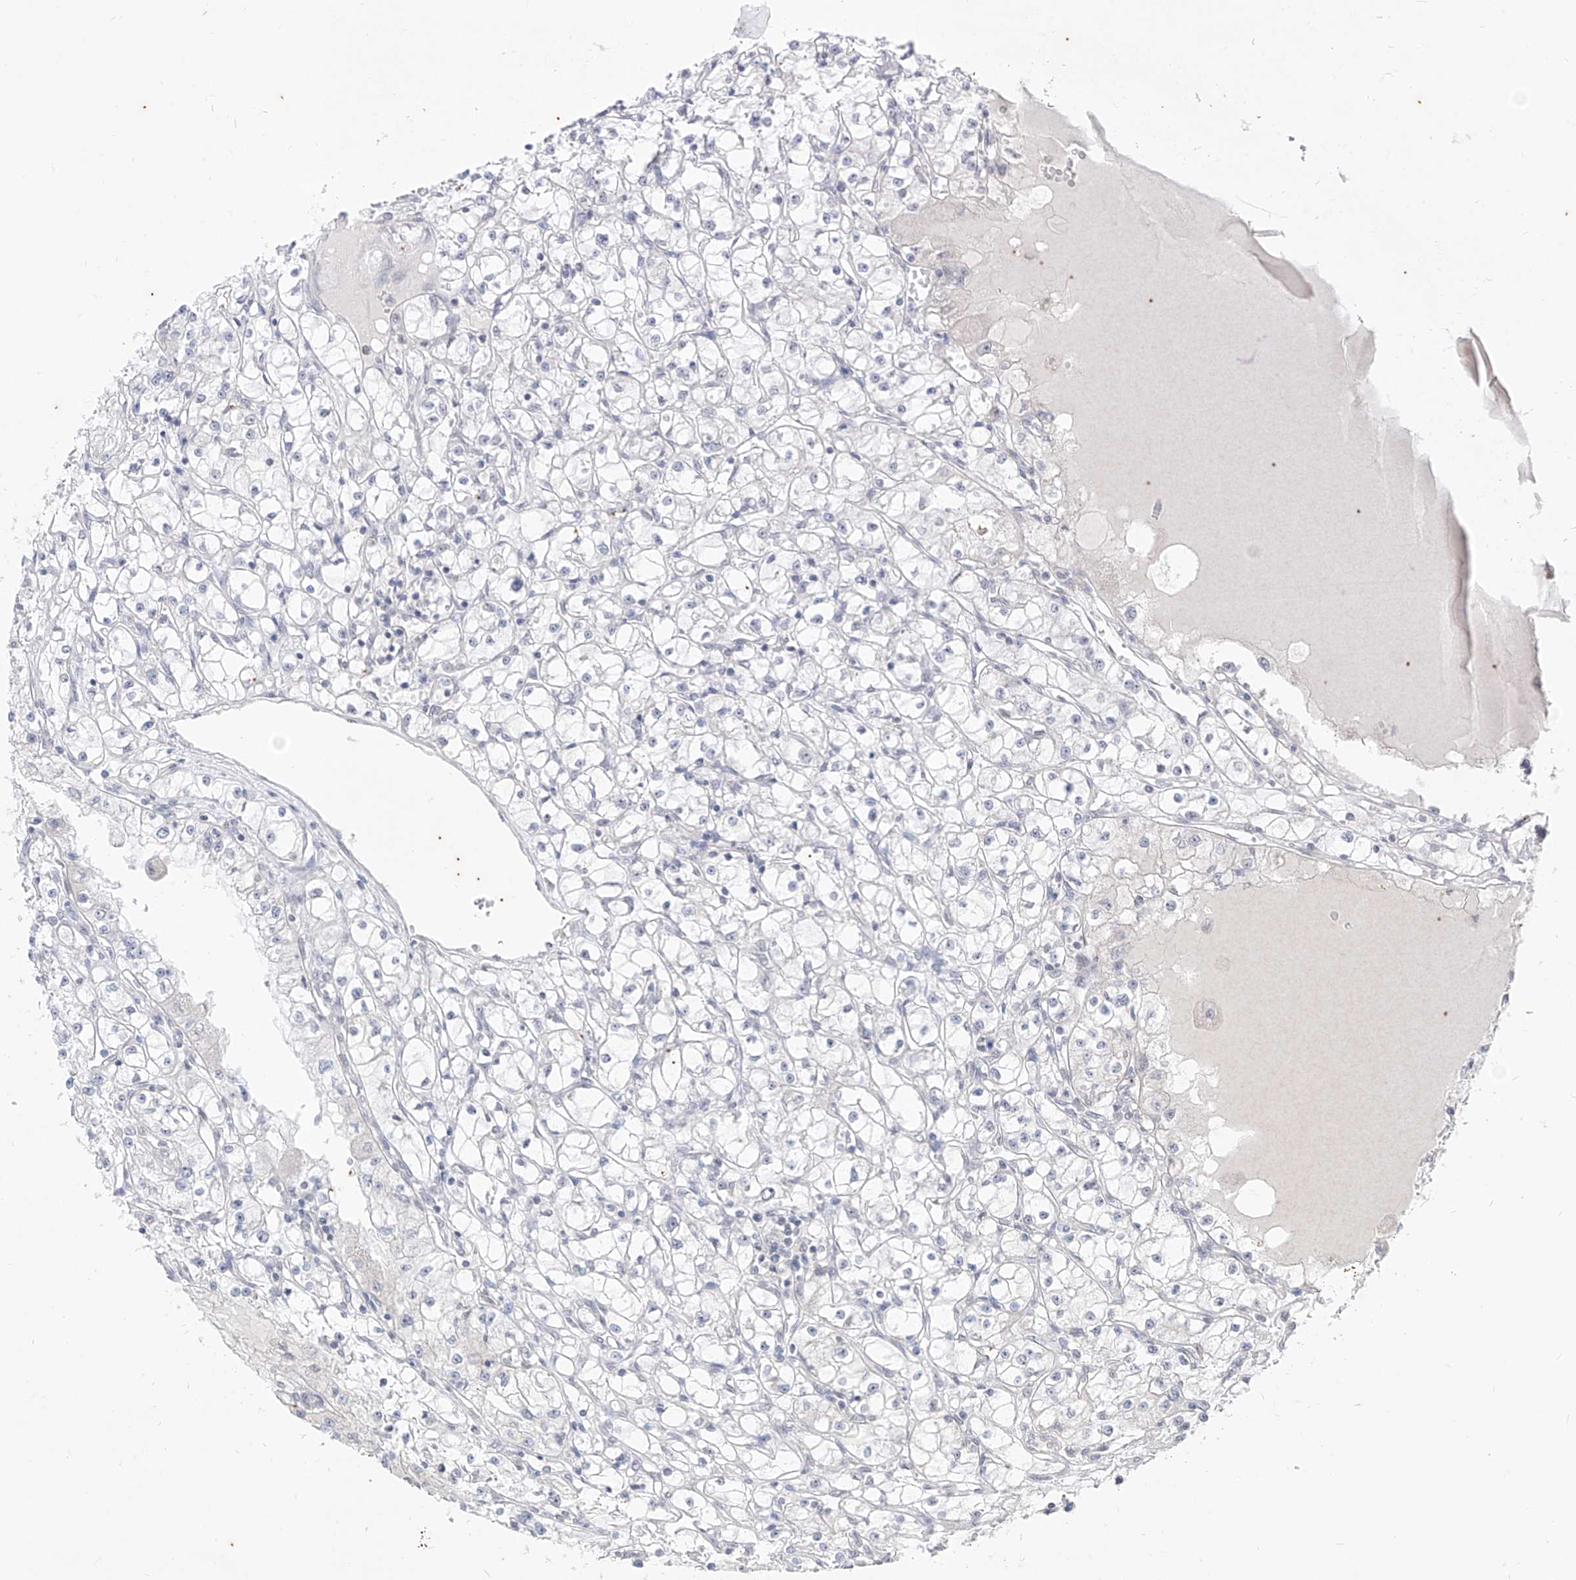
{"staining": {"intensity": "negative", "quantity": "none", "location": "none"}, "tissue": "renal cancer", "cell_type": "Tumor cells", "image_type": "cancer", "snomed": [{"axis": "morphology", "description": "Adenocarcinoma, NOS"}, {"axis": "topography", "description": "Kidney"}], "caption": "There is no significant staining in tumor cells of renal cancer. (IHC, brightfield microscopy, high magnification).", "gene": "PHF20L1", "patient": {"sex": "male", "age": 56}}